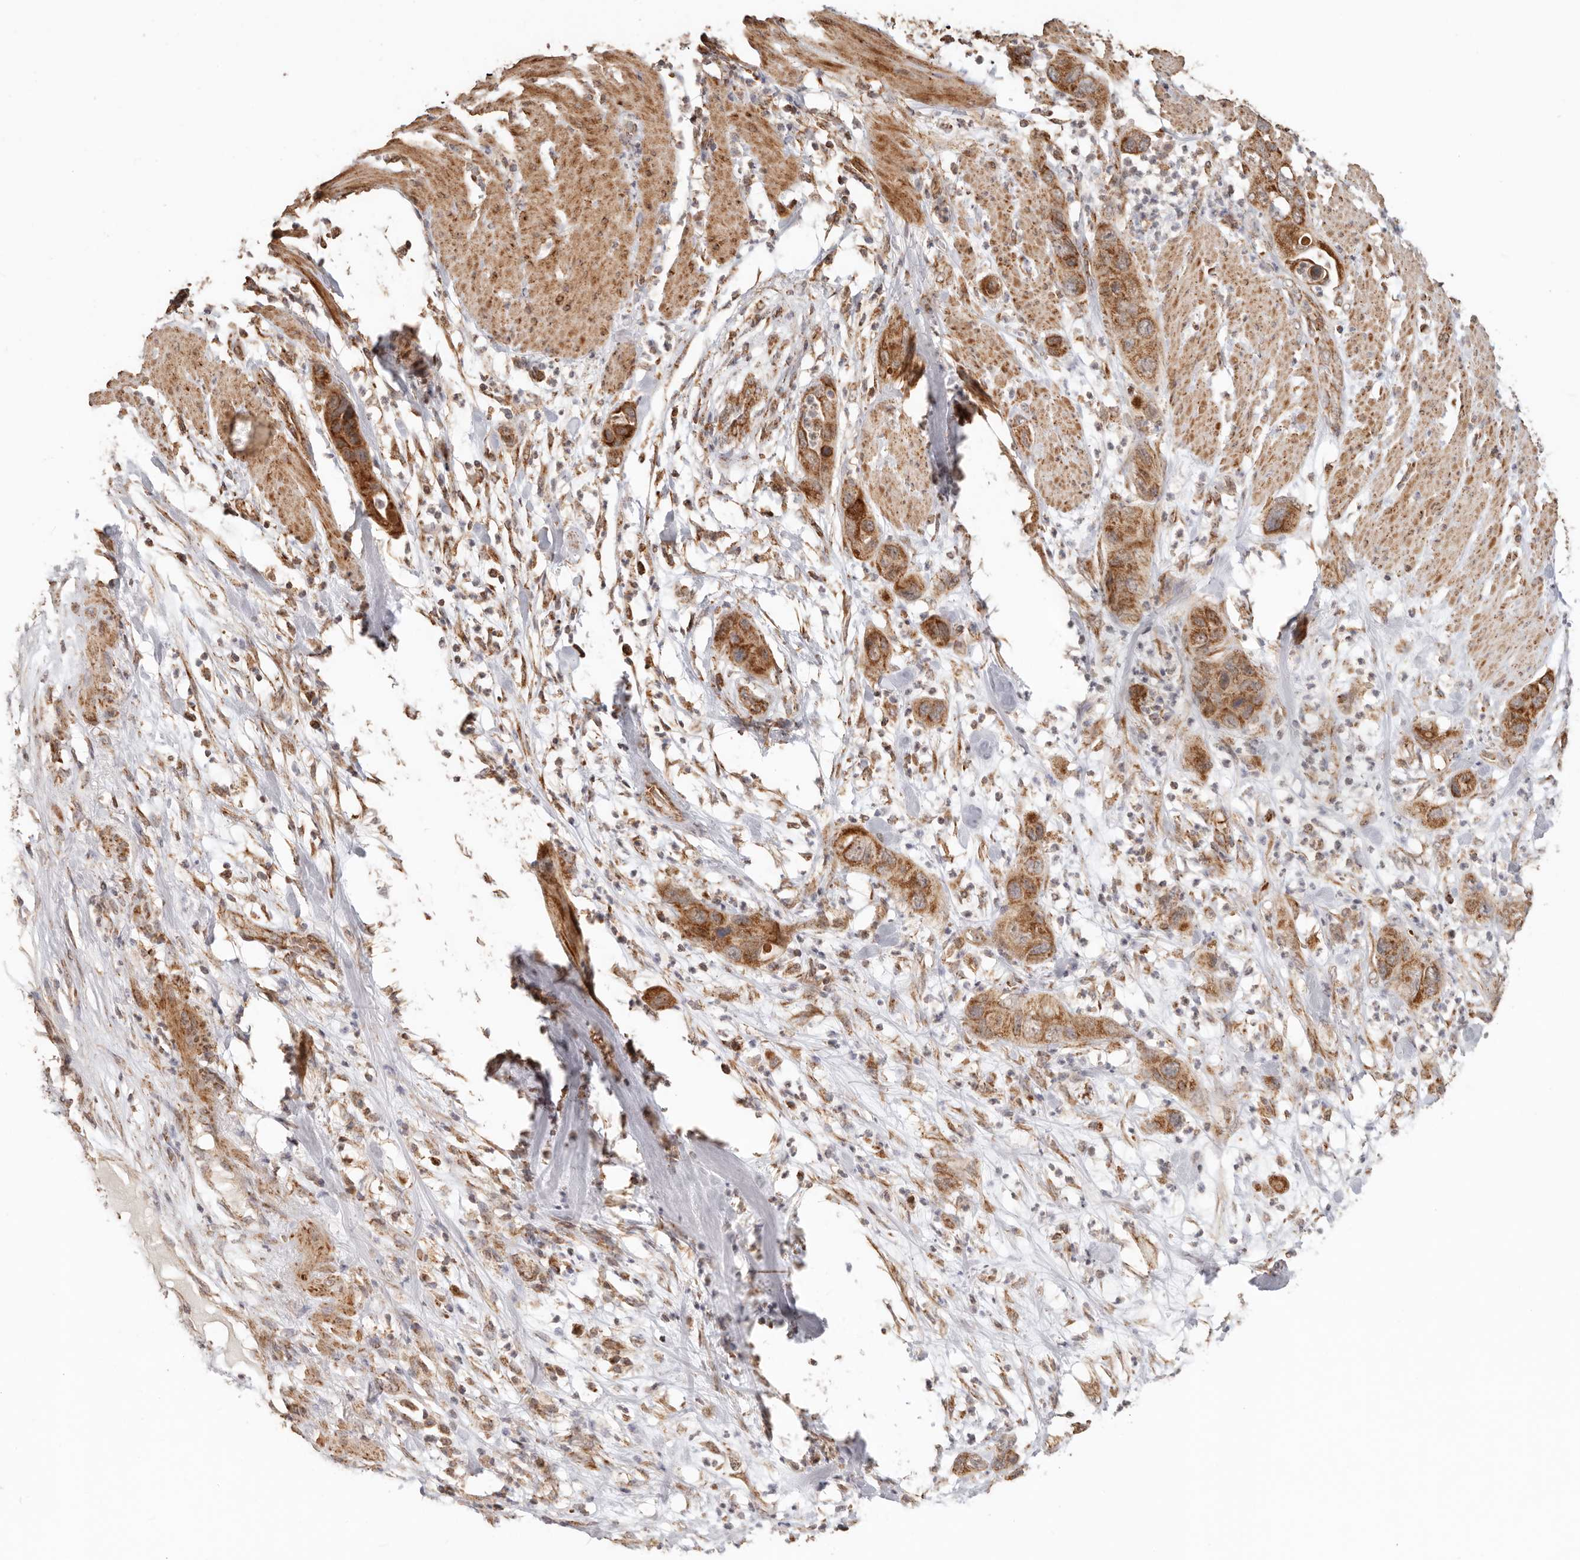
{"staining": {"intensity": "strong", "quantity": ">75%", "location": "cytoplasmic/membranous"}, "tissue": "pancreatic cancer", "cell_type": "Tumor cells", "image_type": "cancer", "snomed": [{"axis": "morphology", "description": "Adenocarcinoma, NOS"}, {"axis": "topography", "description": "Pancreas"}], "caption": "IHC histopathology image of neoplastic tissue: pancreatic adenocarcinoma stained using IHC reveals high levels of strong protein expression localized specifically in the cytoplasmic/membranous of tumor cells, appearing as a cytoplasmic/membranous brown color.", "gene": "NDUFB11", "patient": {"sex": "female", "age": 71}}